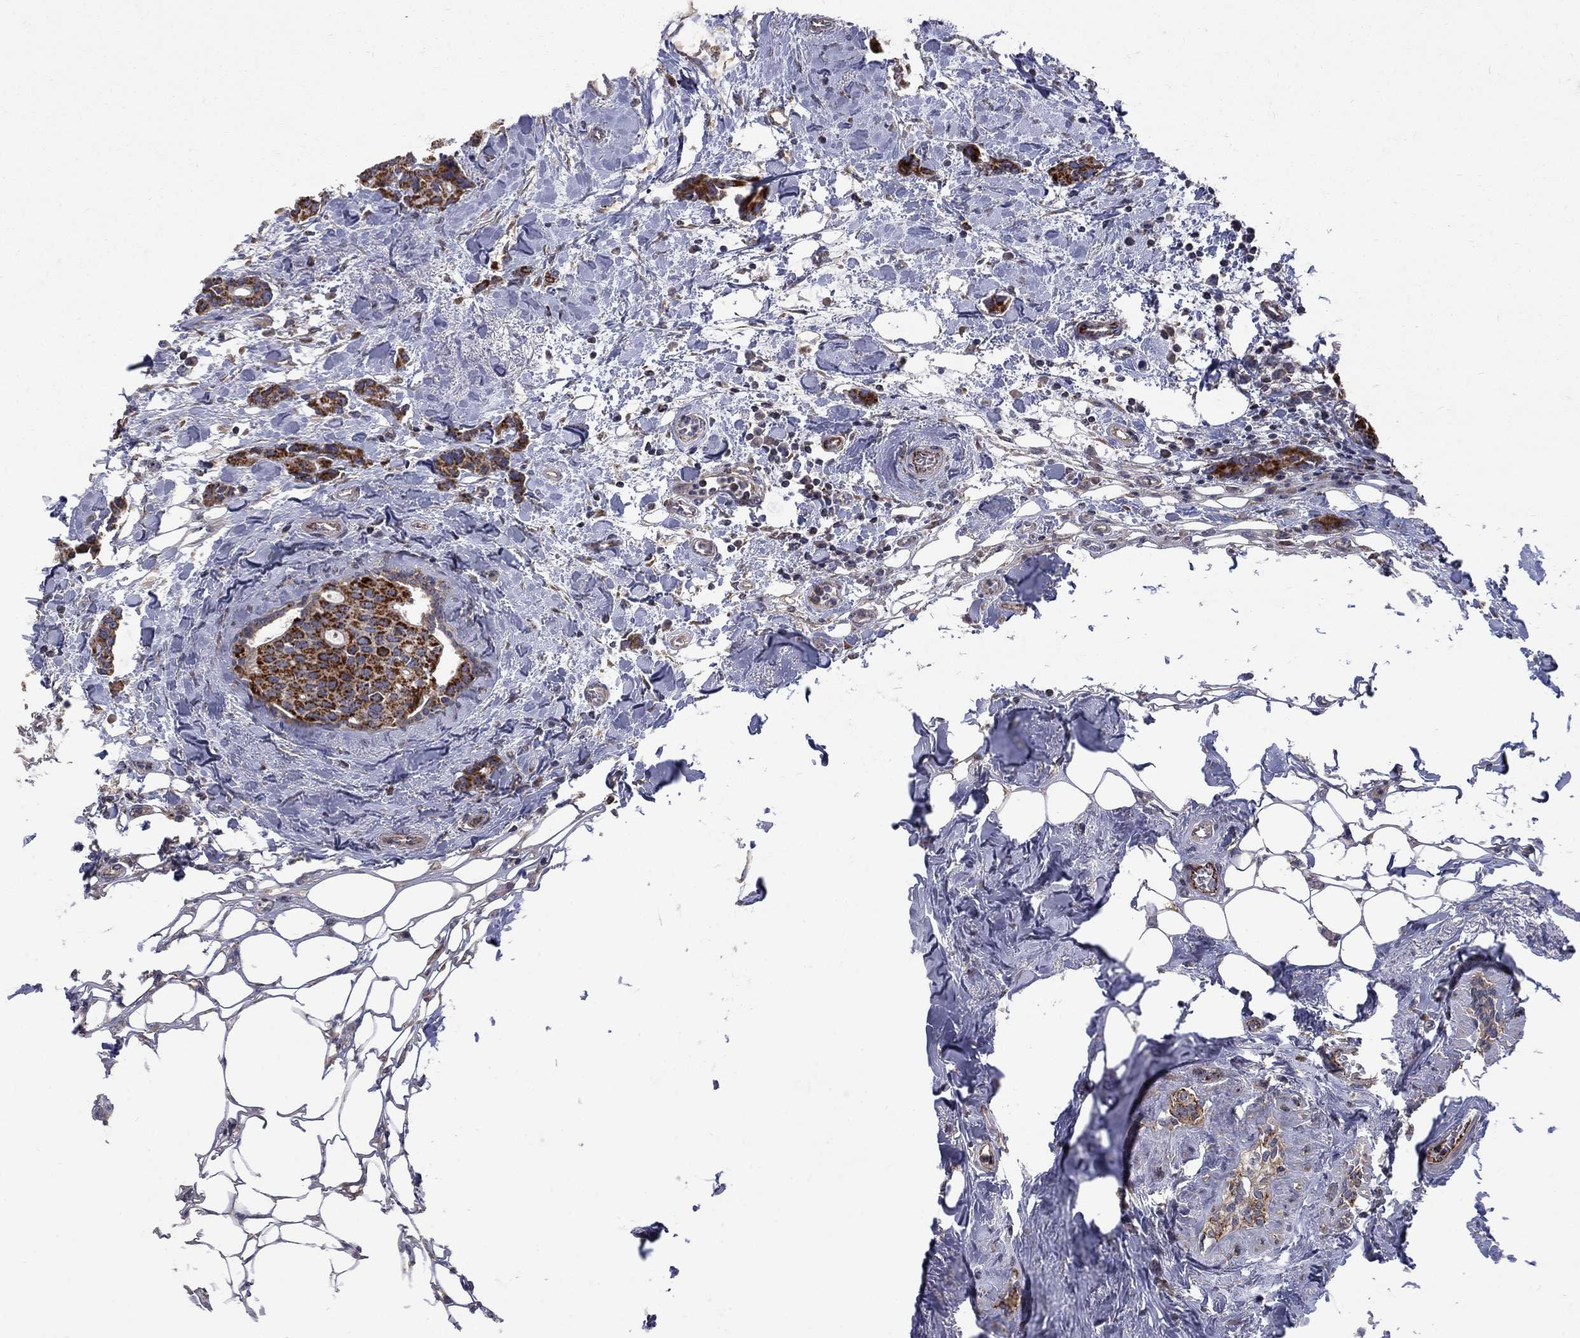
{"staining": {"intensity": "strong", "quantity": ">75%", "location": "cytoplasmic/membranous"}, "tissue": "breast cancer", "cell_type": "Tumor cells", "image_type": "cancer", "snomed": [{"axis": "morphology", "description": "Duct carcinoma"}, {"axis": "topography", "description": "Breast"}], "caption": "Protein expression analysis of human intraductal carcinoma (breast) reveals strong cytoplasmic/membranous staining in approximately >75% of tumor cells. Using DAB (3,3'-diaminobenzidine) (brown) and hematoxylin (blue) stains, captured at high magnification using brightfield microscopy.", "gene": "SH2B1", "patient": {"sex": "female", "age": 83}}